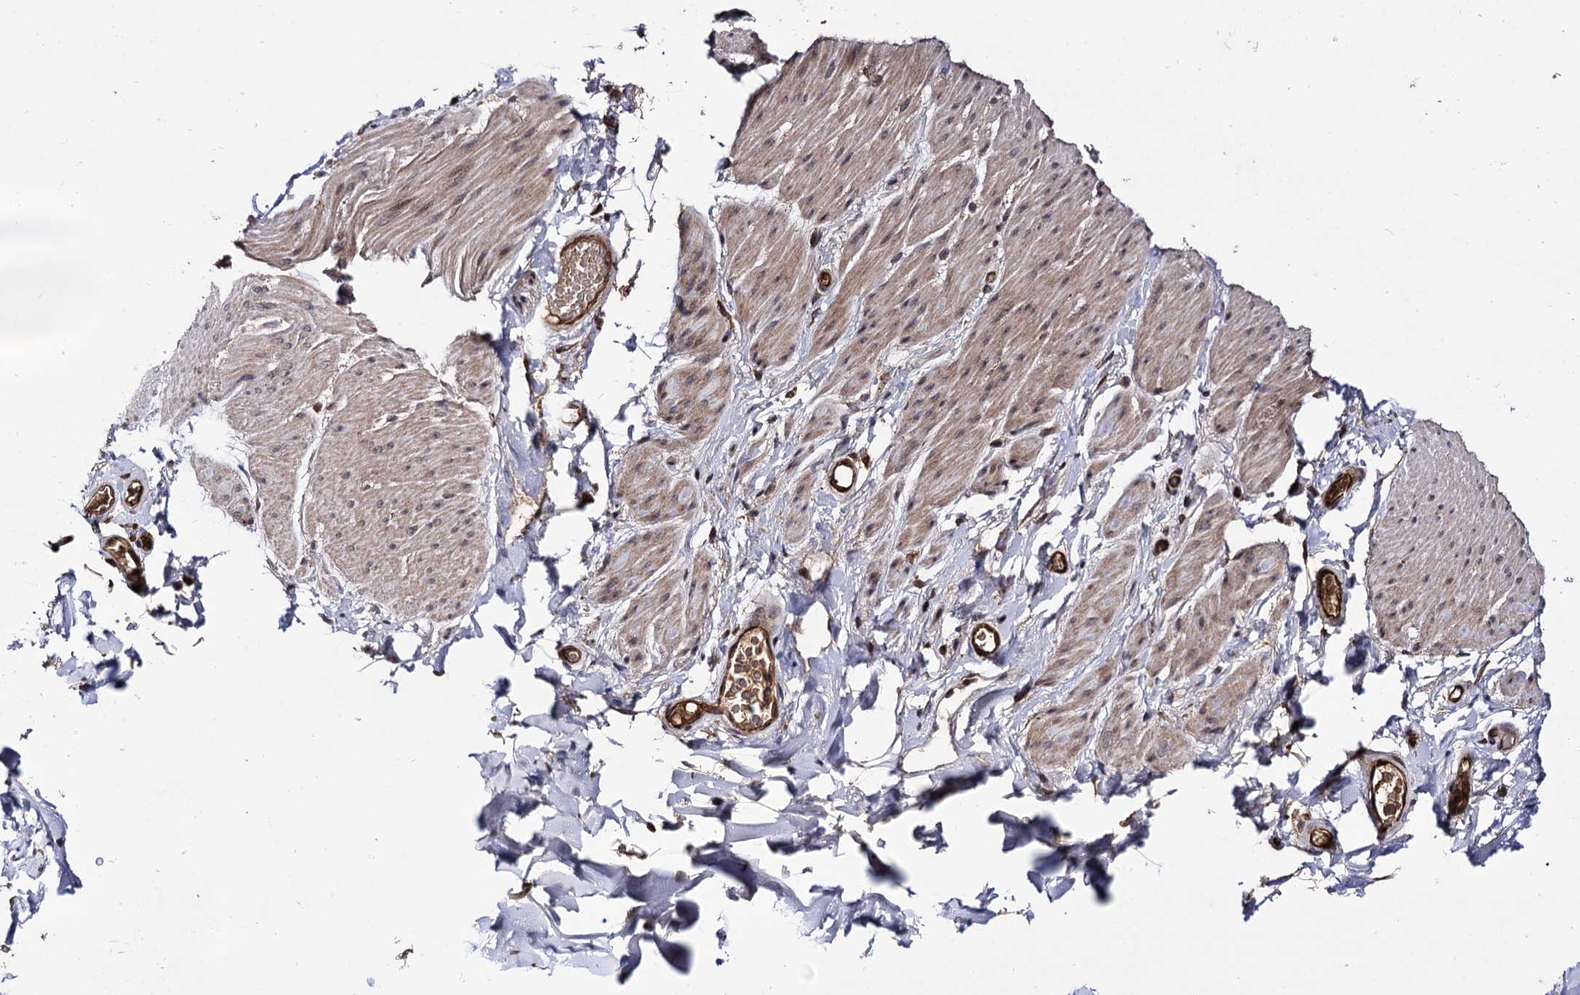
{"staining": {"intensity": "strong", "quantity": ">75%", "location": "nuclear"}, "tissue": "adipose tissue", "cell_type": "Adipocytes", "image_type": "normal", "snomed": [{"axis": "morphology", "description": "Normal tissue, NOS"}, {"axis": "topography", "description": "Colon"}, {"axis": "topography", "description": "Peripheral nerve tissue"}], "caption": "IHC of benign adipose tissue exhibits high levels of strong nuclear expression in approximately >75% of adipocytes. Using DAB (3,3'-diaminobenzidine) (brown) and hematoxylin (blue) stains, captured at high magnification using brightfield microscopy.", "gene": "MICAL2", "patient": {"sex": "female", "age": 61}}